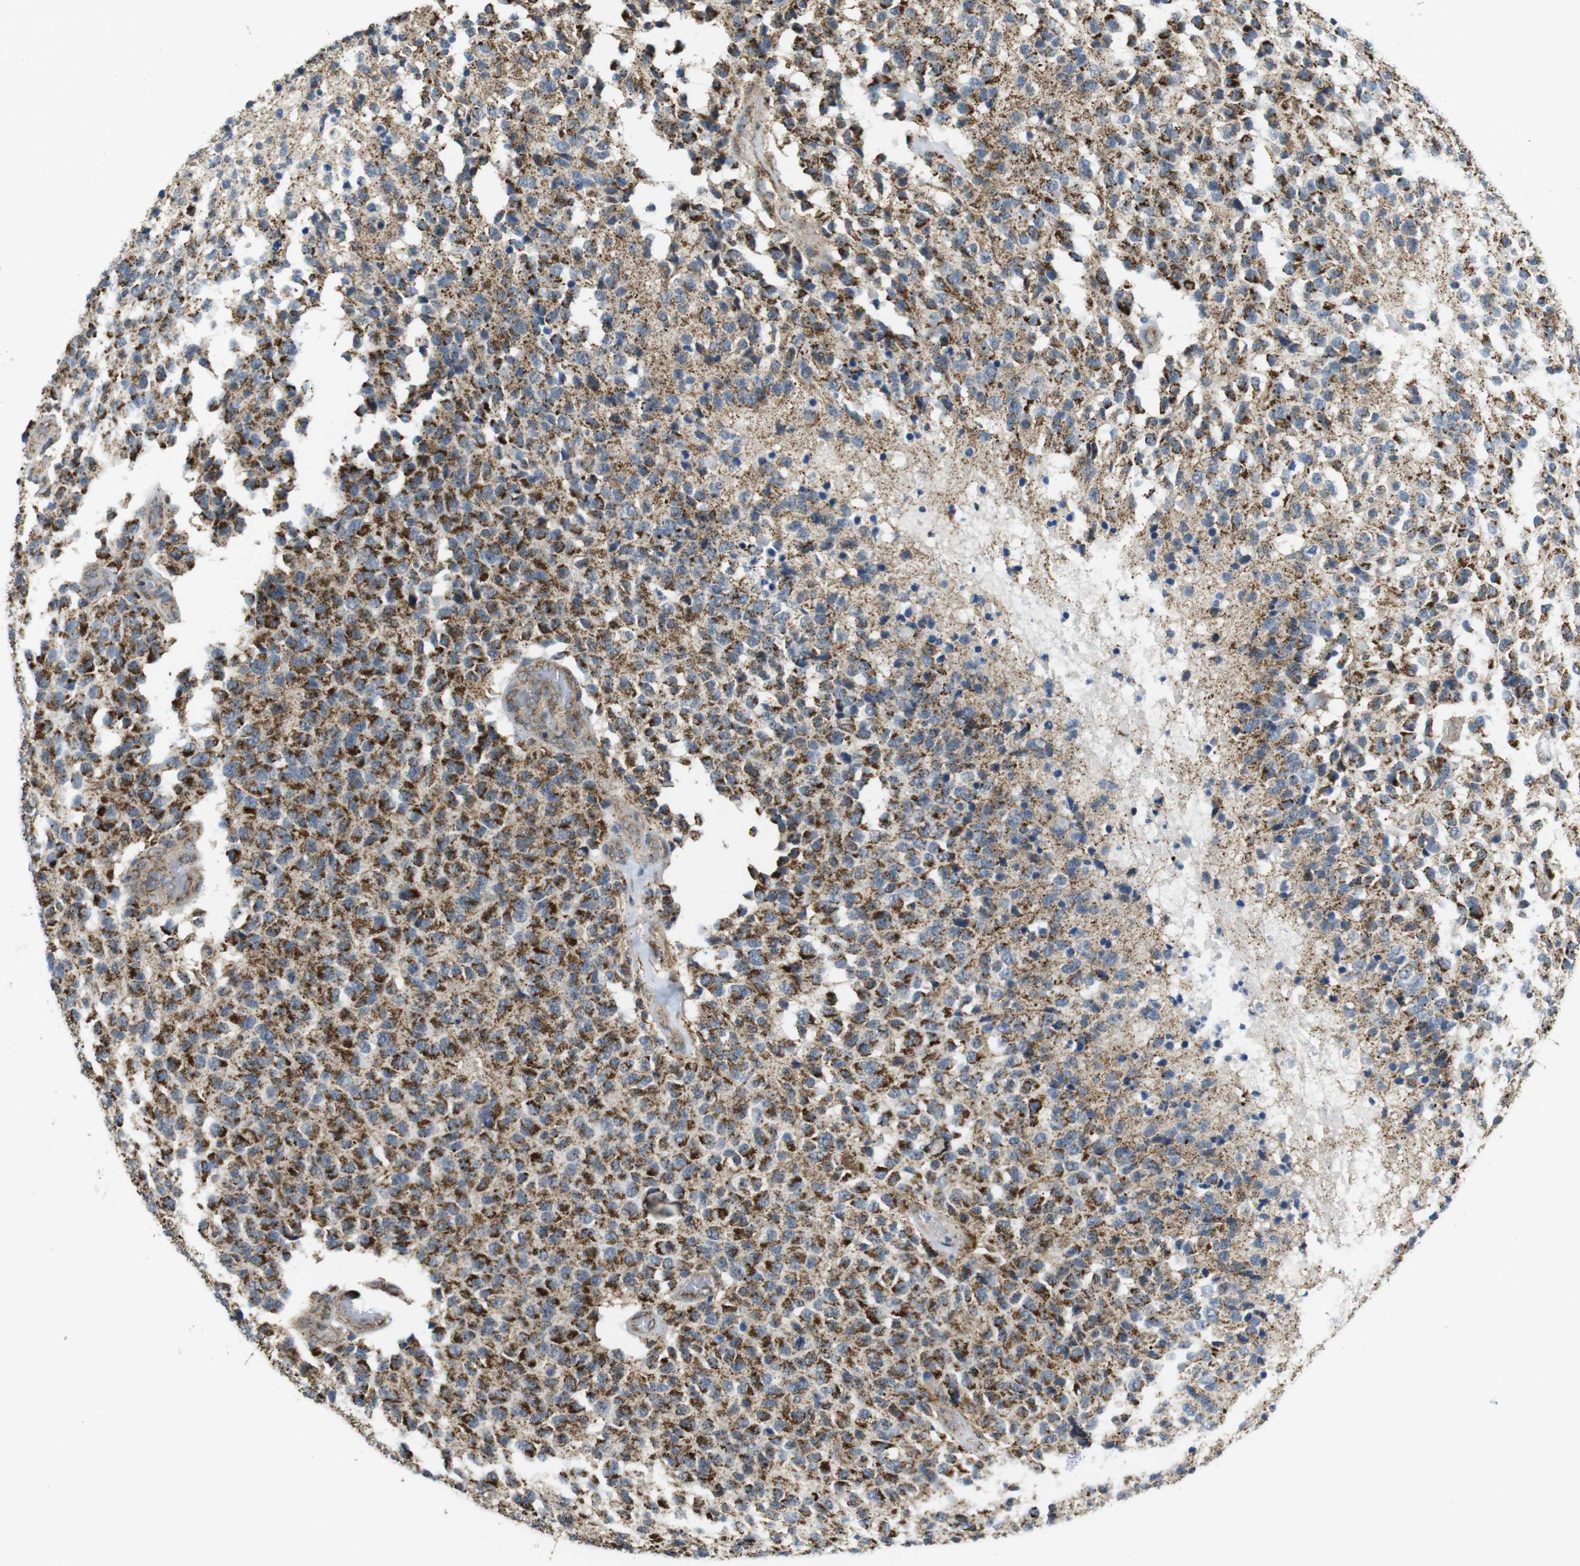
{"staining": {"intensity": "moderate", "quantity": ">75%", "location": "cytoplasmic/membranous"}, "tissue": "glioma", "cell_type": "Tumor cells", "image_type": "cancer", "snomed": [{"axis": "morphology", "description": "Glioma, malignant, High grade"}, {"axis": "topography", "description": "pancreas cauda"}], "caption": "The photomicrograph shows a brown stain indicating the presence of a protein in the cytoplasmic/membranous of tumor cells in glioma. (Brightfield microscopy of DAB IHC at high magnification).", "gene": "CALHM2", "patient": {"sex": "male", "age": 60}}